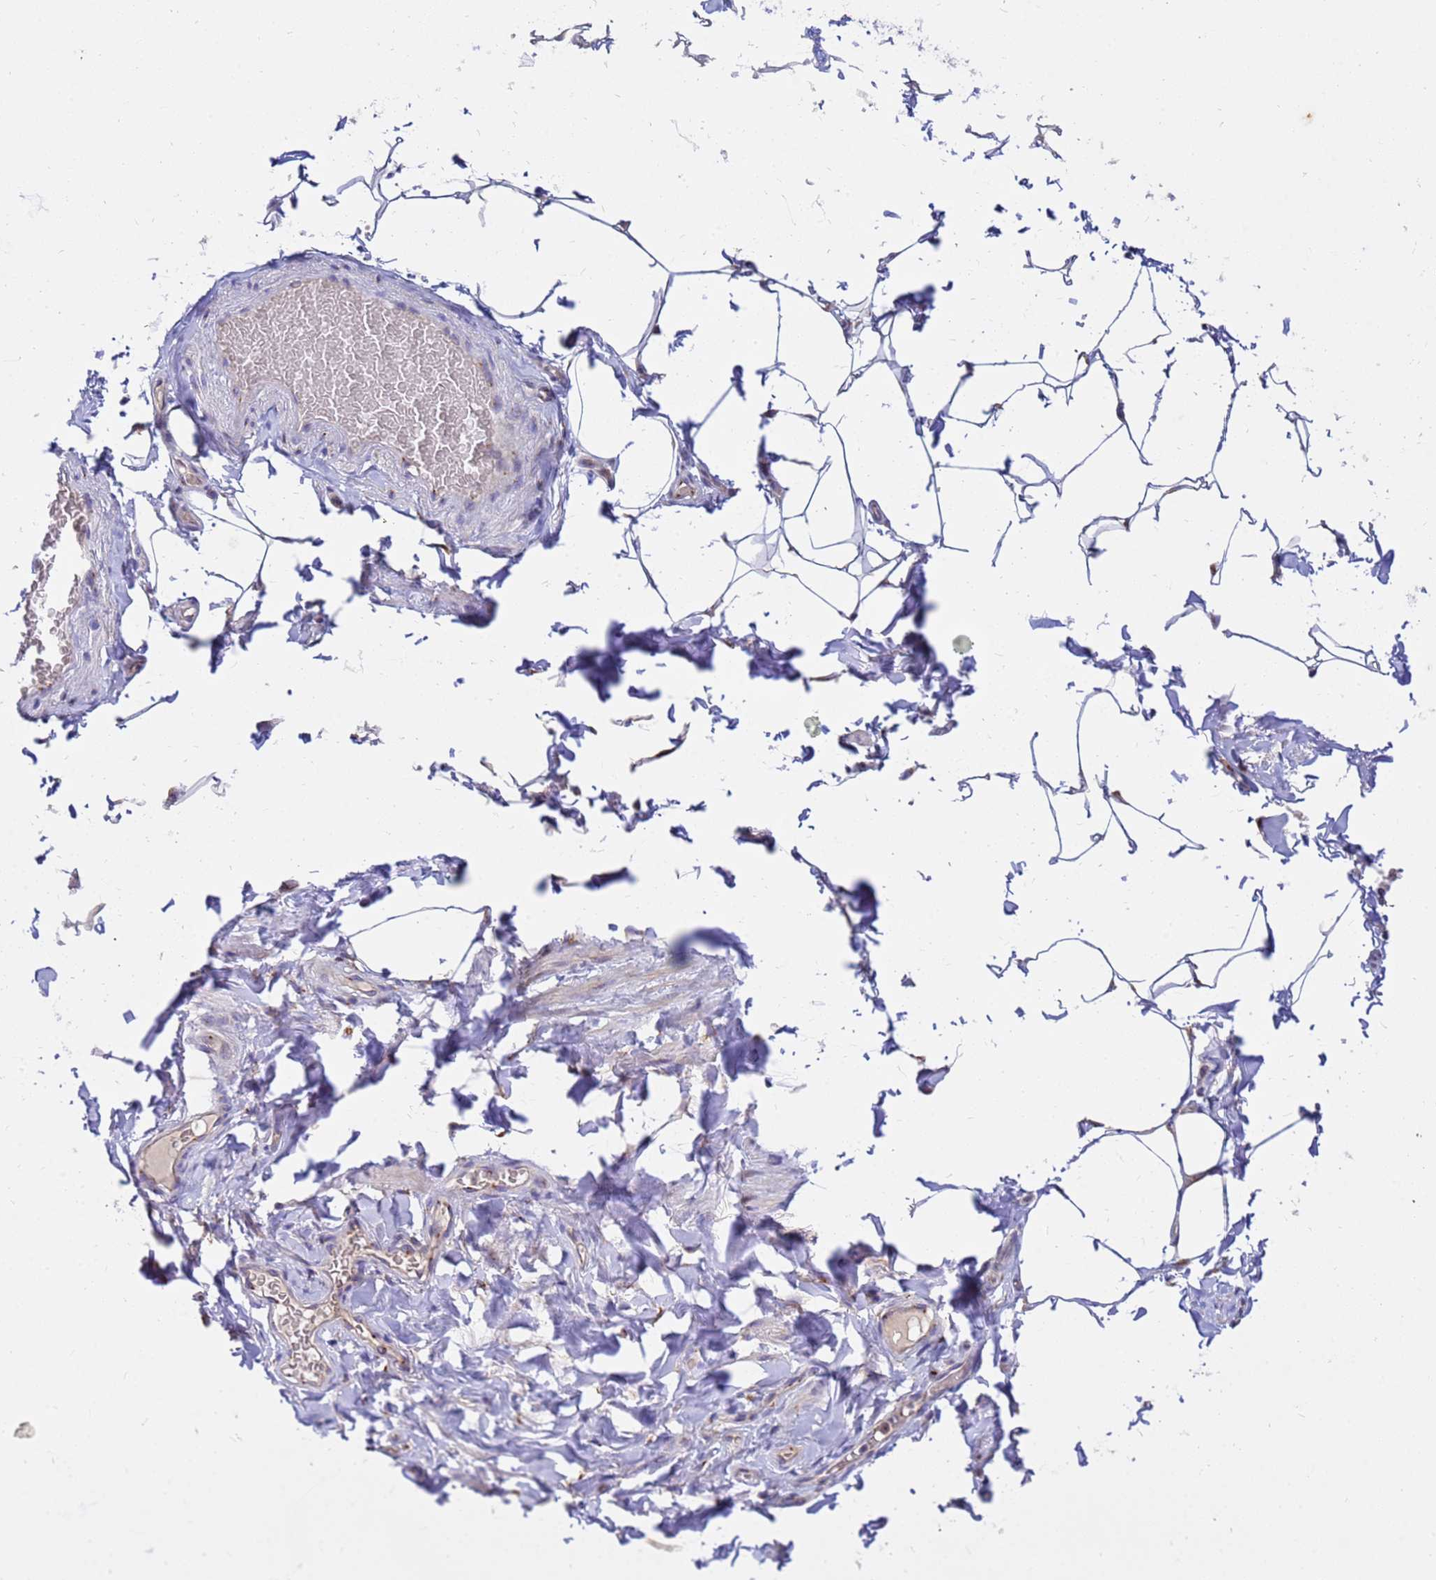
{"staining": {"intensity": "negative", "quantity": "none", "location": "none"}, "tissue": "adipose tissue", "cell_type": "Adipocytes", "image_type": "normal", "snomed": [{"axis": "morphology", "description": "Normal tissue, NOS"}, {"axis": "topography", "description": "Soft tissue"}, {"axis": "topography", "description": "Vascular tissue"}], "caption": "There is no significant expression in adipocytes of adipose tissue. (Brightfield microscopy of DAB immunohistochemistry (IHC) at high magnification).", "gene": "HPS3", "patient": {"sex": "male", "age": 54}}